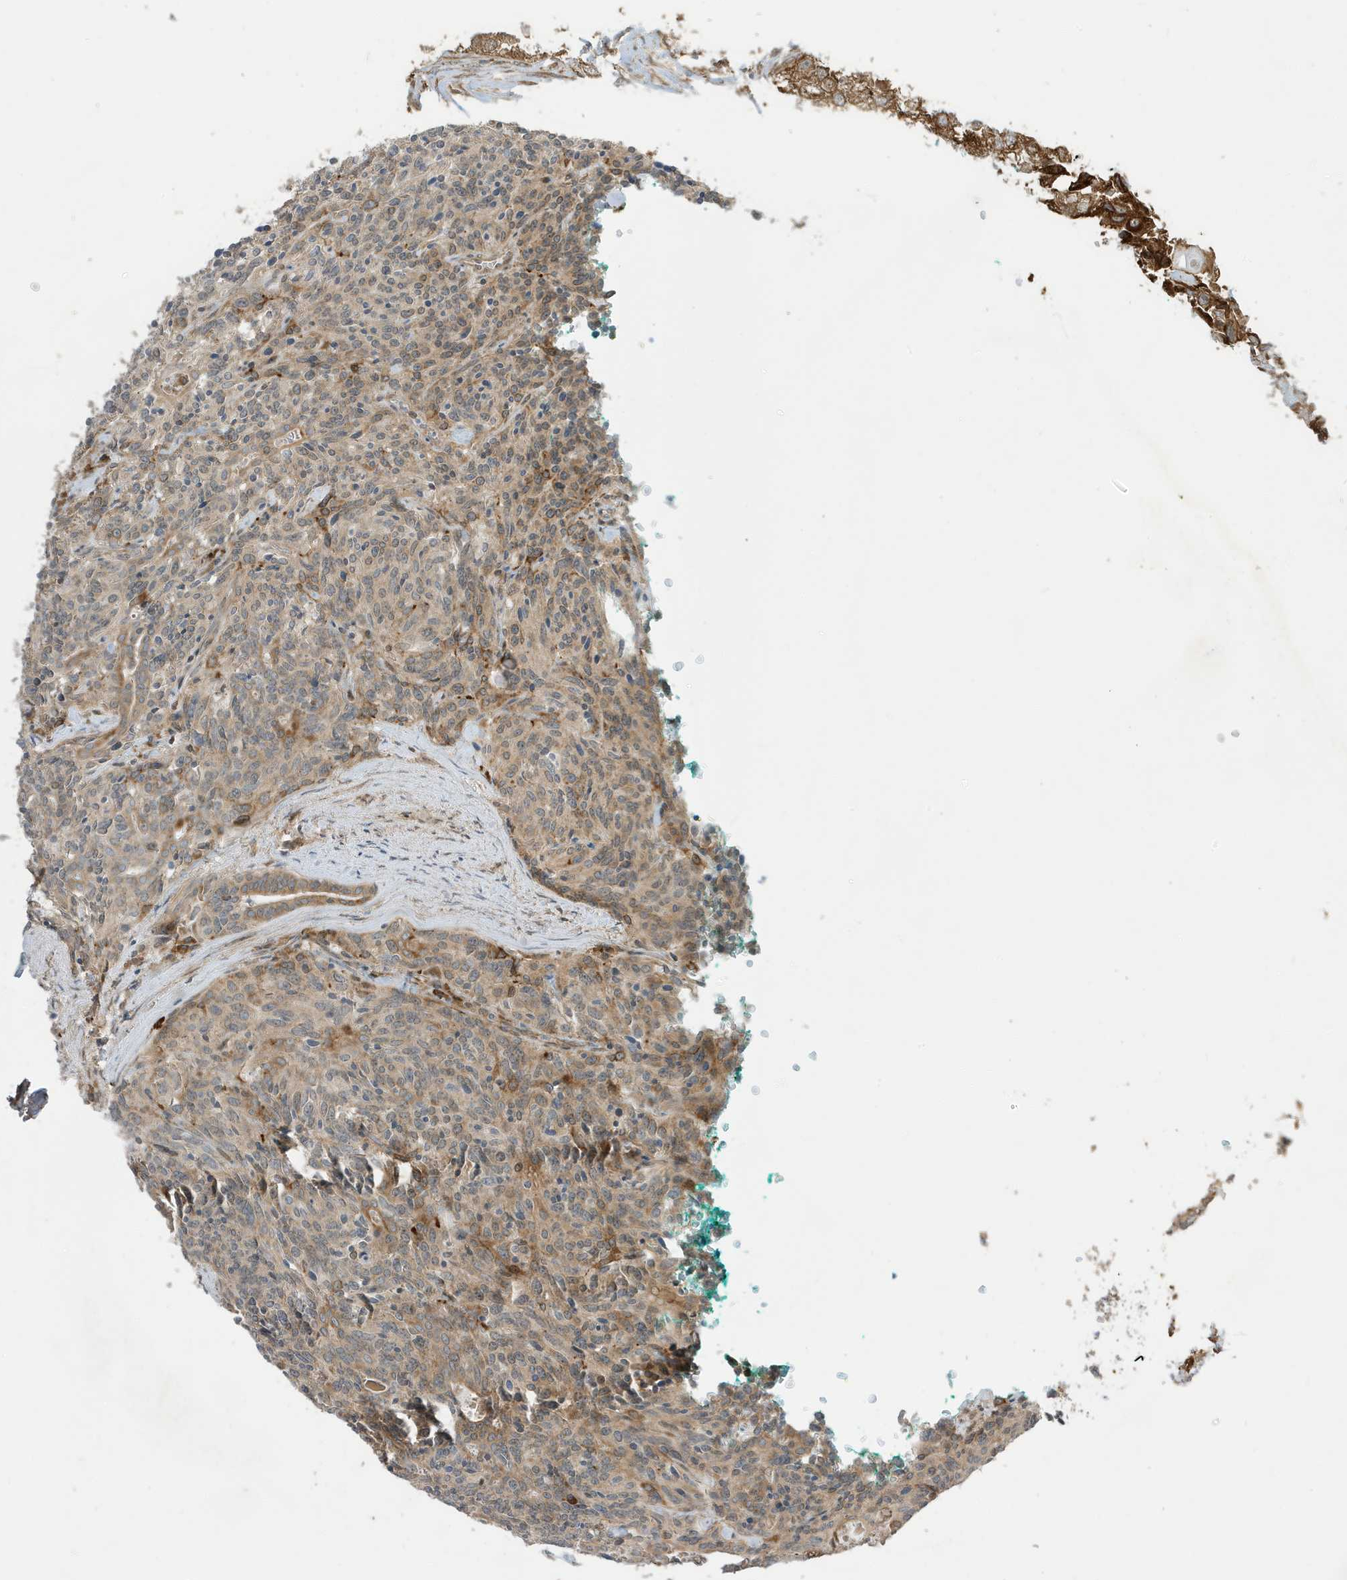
{"staining": {"intensity": "weak", "quantity": ">75%", "location": "cytoplasmic/membranous"}, "tissue": "carcinoid", "cell_type": "Tumor cells", "image_type": "cancer", "snomed": [{"axis": "morphology", "description": "Carcinoid, malignant, NOS"}, {"axis": "topography", "description": "Lung"}], "caption": "Human carcinoid (malignant) stained with a brown dye exhibits weak cytoplasmic/membranous positive staining in approximately >75% of tumor cells.", "gene": "SCARF2", "patient": {"sex": "female", "age": 46}}